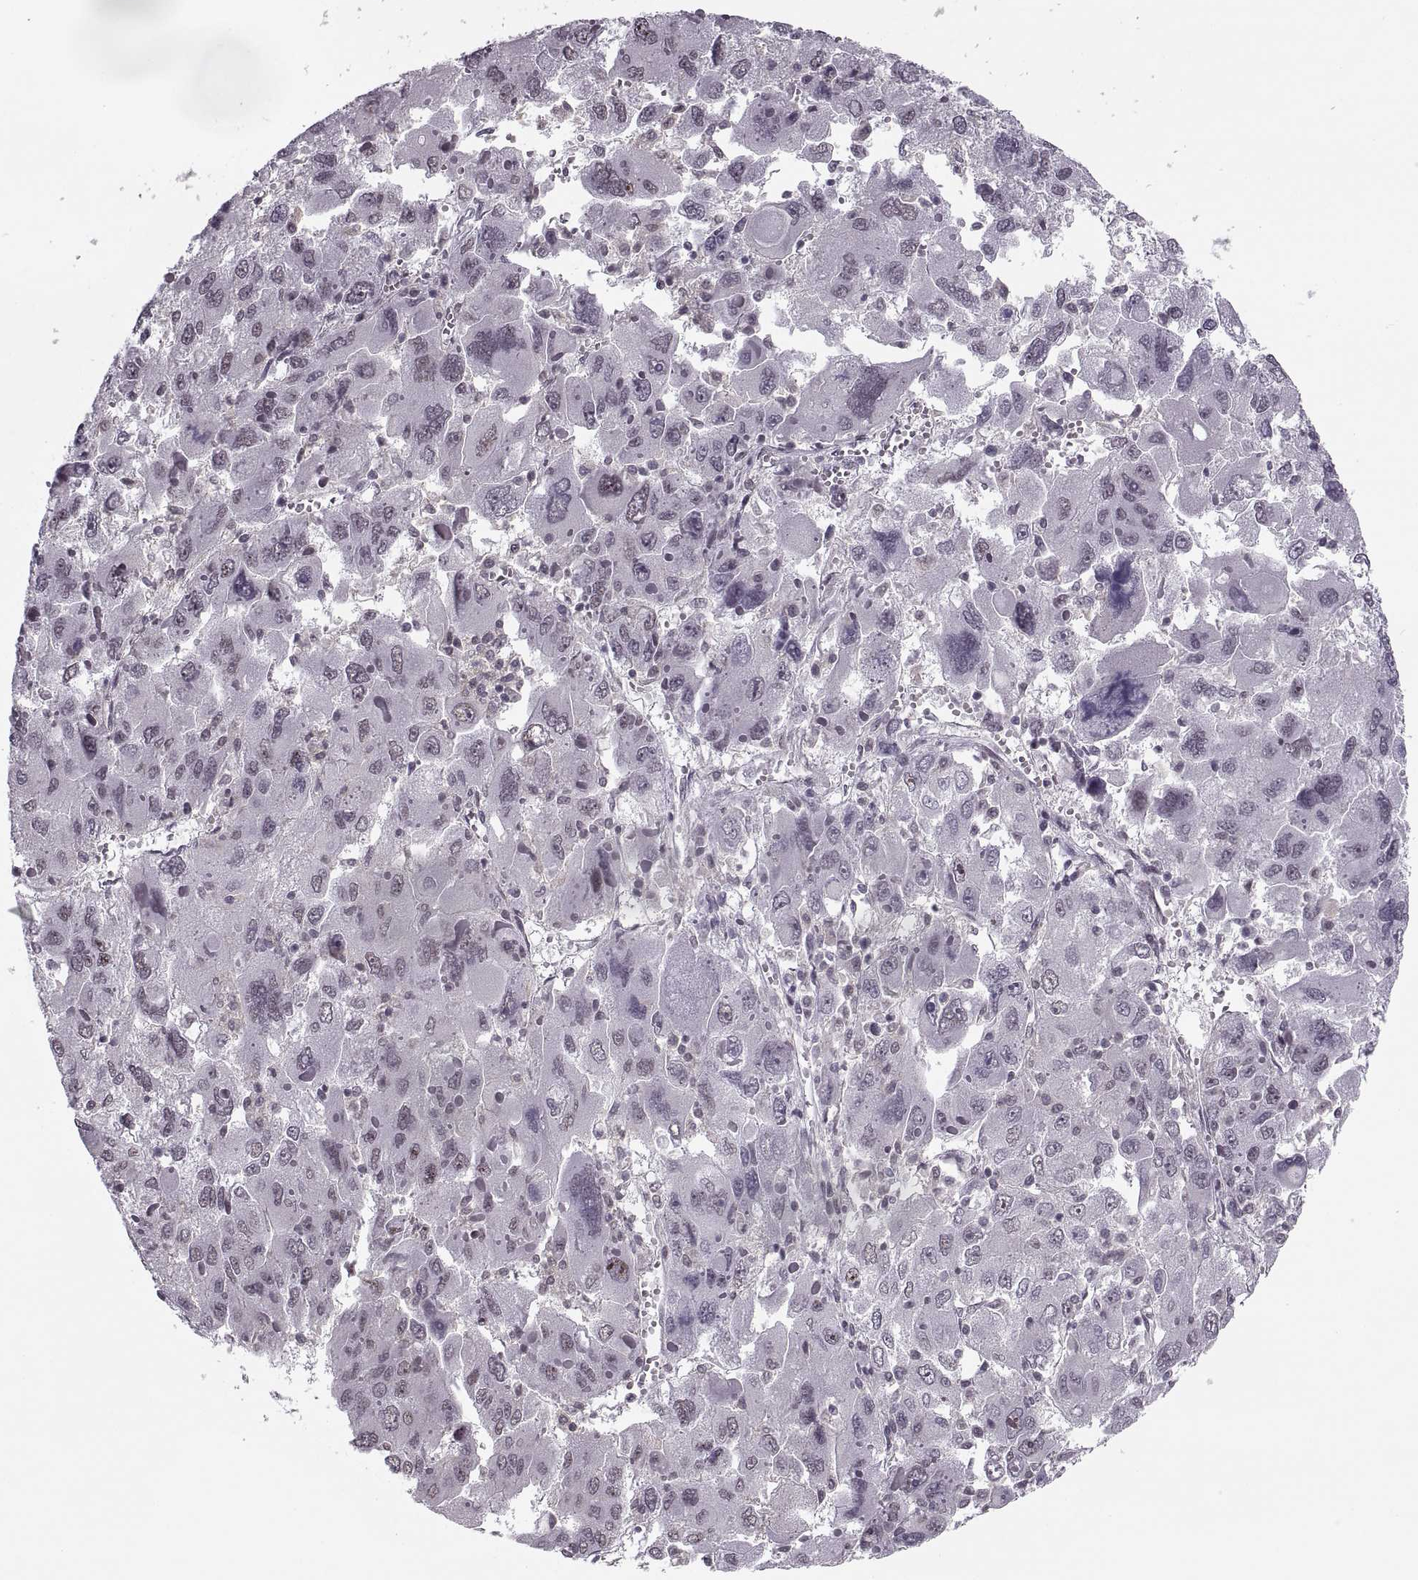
{"staining": {"intensity": "negative", "quantity": "none", "location": "none"}, "tissue": "liver cancer", "cell_type": "Tumor cells", "image_type": "cancer", "snomed": [{"axis": "morphology", "description": "Carcinoma, Hepatocellular, NOS"}, {"axis": "topography", "description": "Liver"}], "caption": "Immunohistochemical staining of liver cancer displays no significant positivity in tumor cells.", "gene": "LUZP2", "patient": {"sex": "female", "age": 41}}